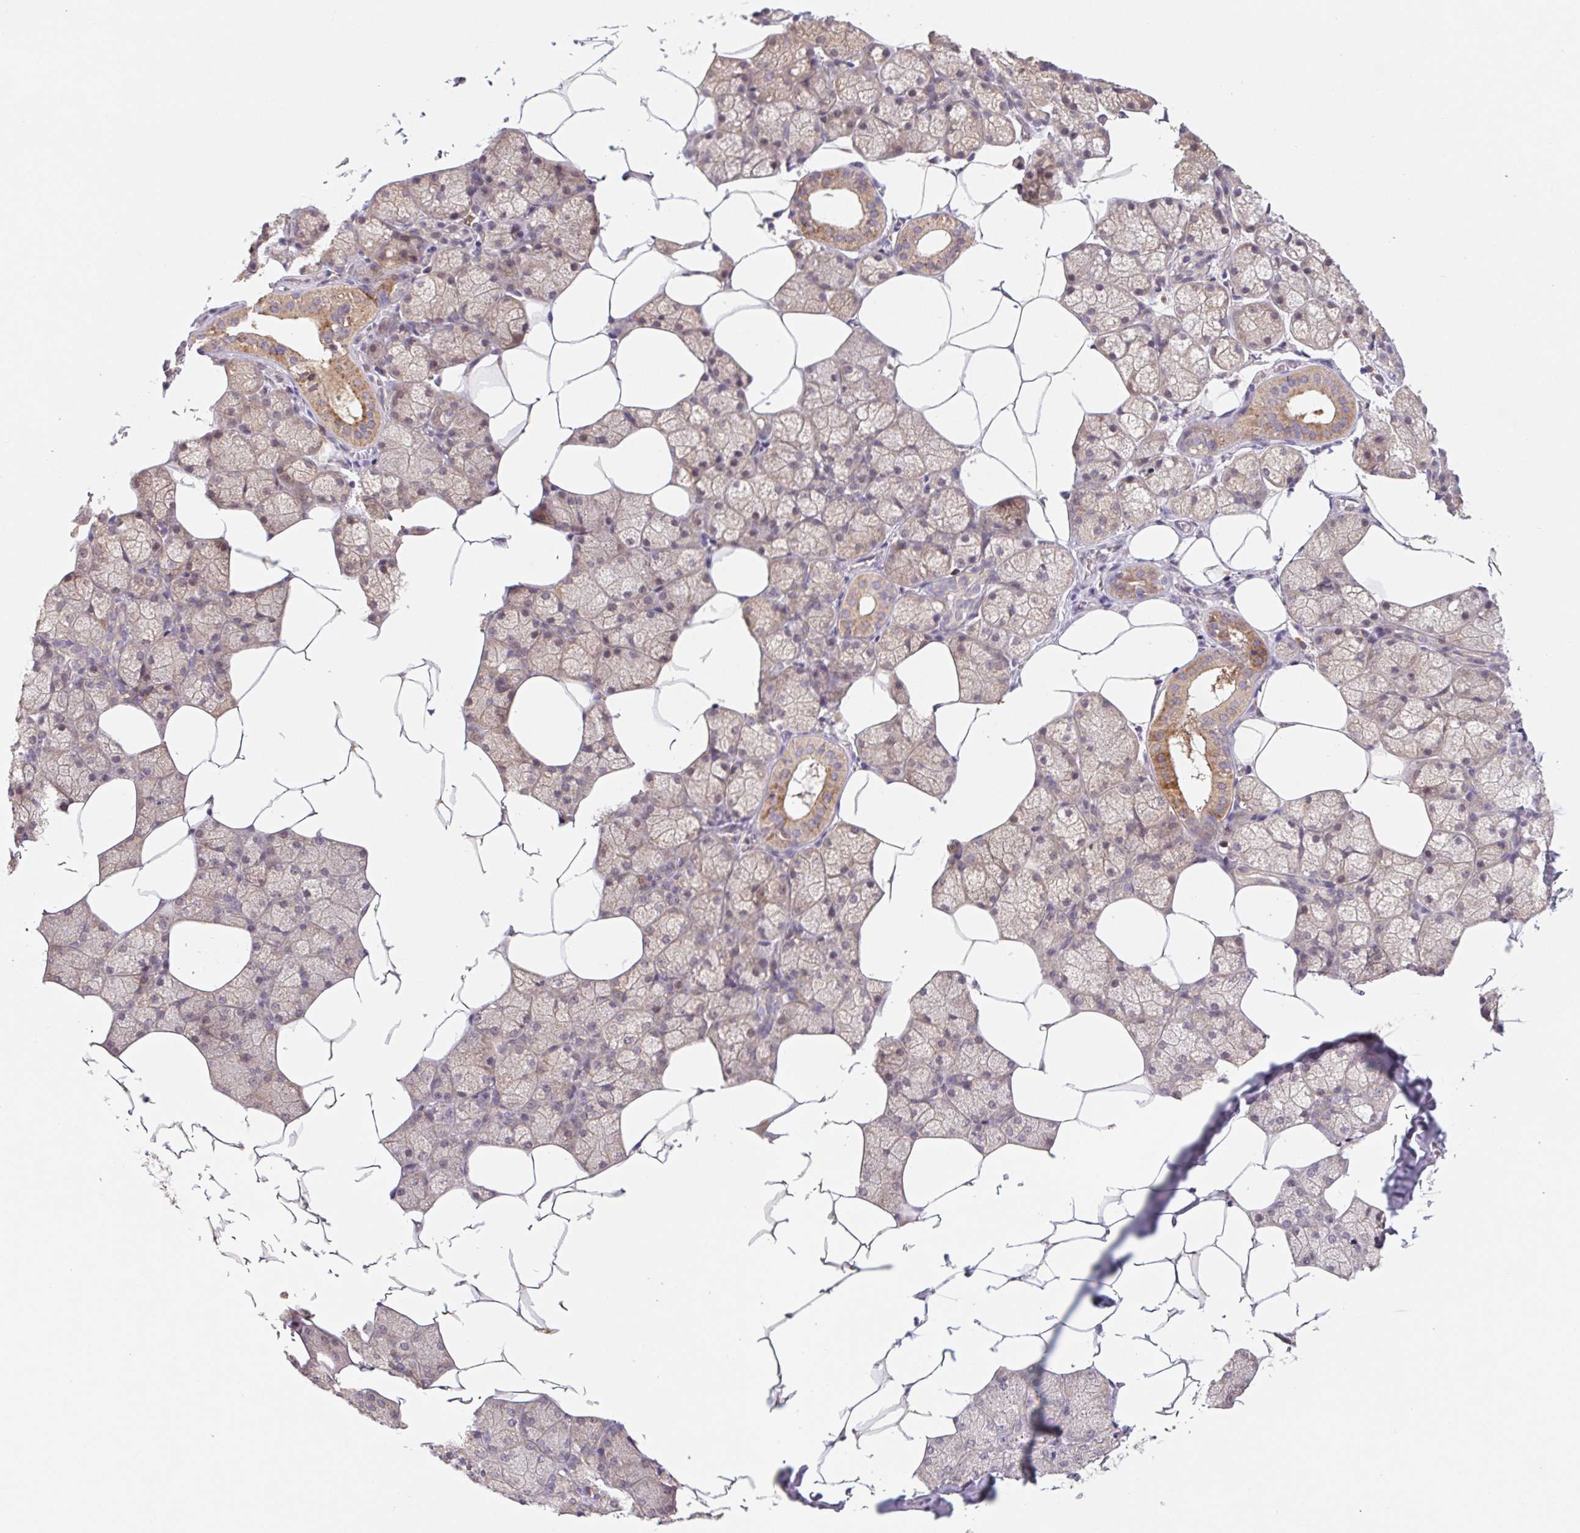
{"staining": {"intensity": "moderate", "quantity": "25%-75%", "location": "cytoplasmic/membranous"}, "tissue": "salivary gland", "cell_type": "Glandular cells", "image_type": "normal", "snomed": [{"axis": "morphology", "description": "Normal tissue, NOS"}, {"axis": "topography", "description": "Salivary gland"}], "caption": "Salivary gland stained with DAB (3,3'-diaminobenzidine) immunohistochemistry reveals medium levels of moderate cytoplasmic/membranous staining in about 25%-75% of glandular cells. (Brightfield microscopy of DAB IHC at high magnification).", "gene": "MTHFD1L", "patient": {"sex": "female", "age": 43}}